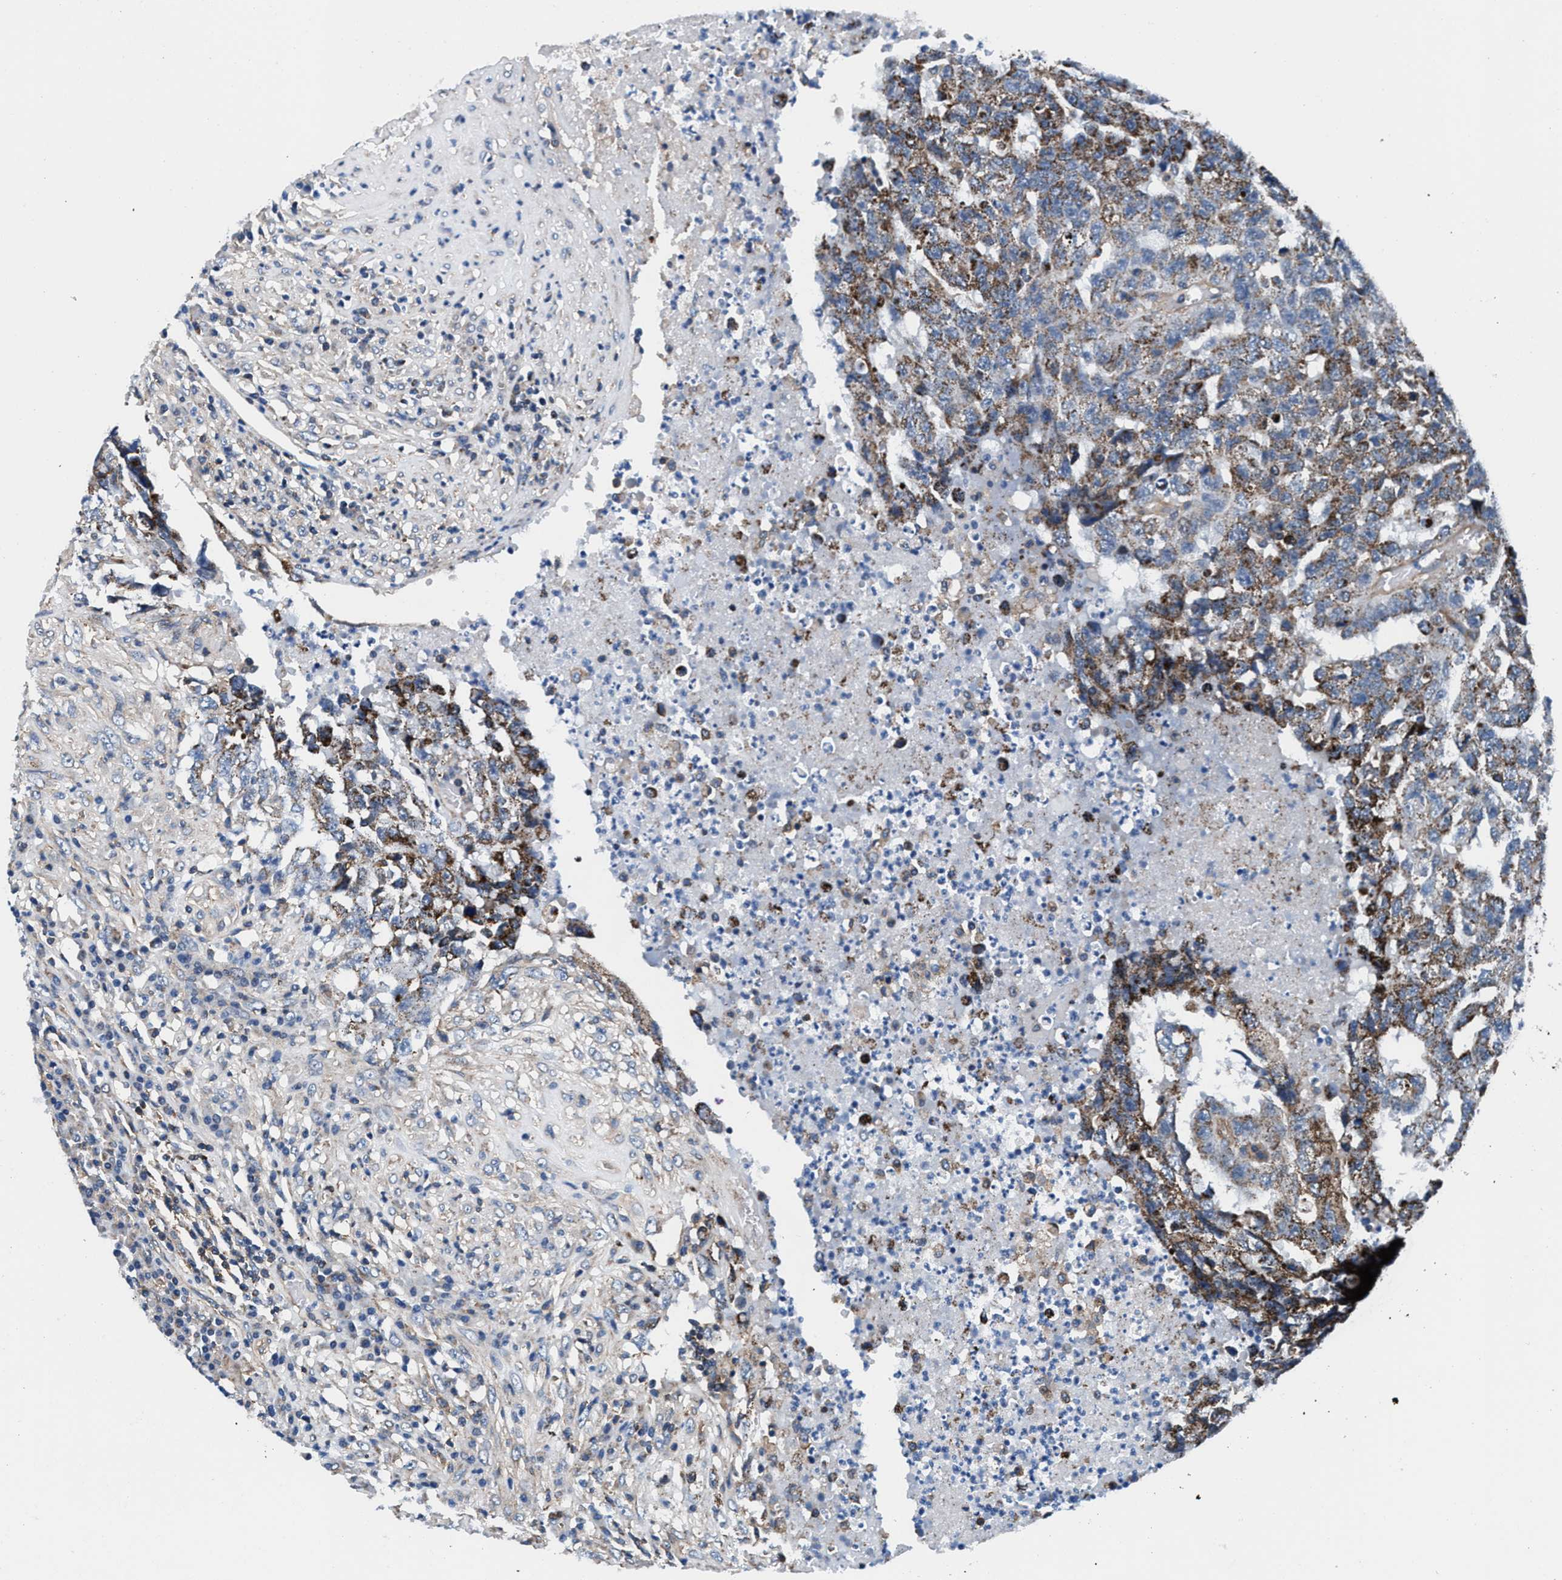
{"staining": {"intensity": "moderate", "quantity": ">75%", "location": "cytoplasmic/membranous"}, "tissue": "testis cancer", "cell_type": "Tumor cells", "image_type": "cancer", "snomed": [{"axis": "morphology", "description": "Necrosis, NOS"}, {"axis": "morphology", "description": "Carcinoma, Embryonal, NOS"}, {"axis": "topography", "description": "Testis"}], "caption": "Immunohistochemistry (DAB (3,3'-diaminobenzidine)) staining of testis embryonal carcinoma shows moderate cytoplasmic/membranous protein positivity in about >75% of tumor cells. (Brightfield microscopy of DAB IHC at high magnification).", "gene": "NKTR", "patient": {"sex": "male", "age": 19}}